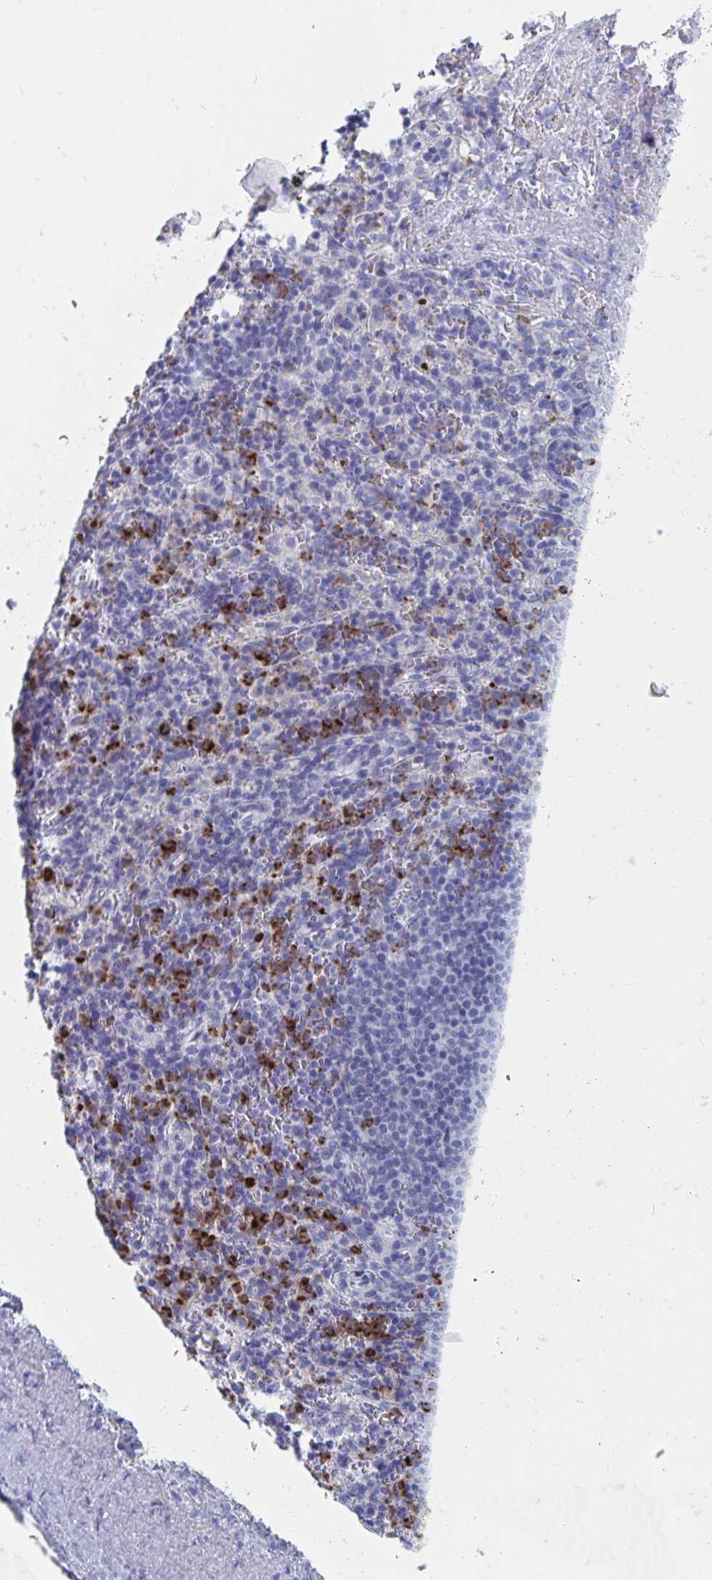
{"staining": {"intensity": "strong", "quantity": "<25%", "location": "cytoplasmic/membranous"}, "tissue": "spleen", "cell_type": "Cells in red pulp", "image_type": "normal", "snomed": [{"axis": "morphology", "description": "Normal tissue, NOS"}, {"axis": "topography", "description": "Spleen"}], "caption": "A brown stain labels strong cytoplasmic/membranous positivity of a protein in cells in red pulp of unremarkable human spleen.", "gene": "ZNHIT2", "patient": {"sex": "female", "age": 74}}